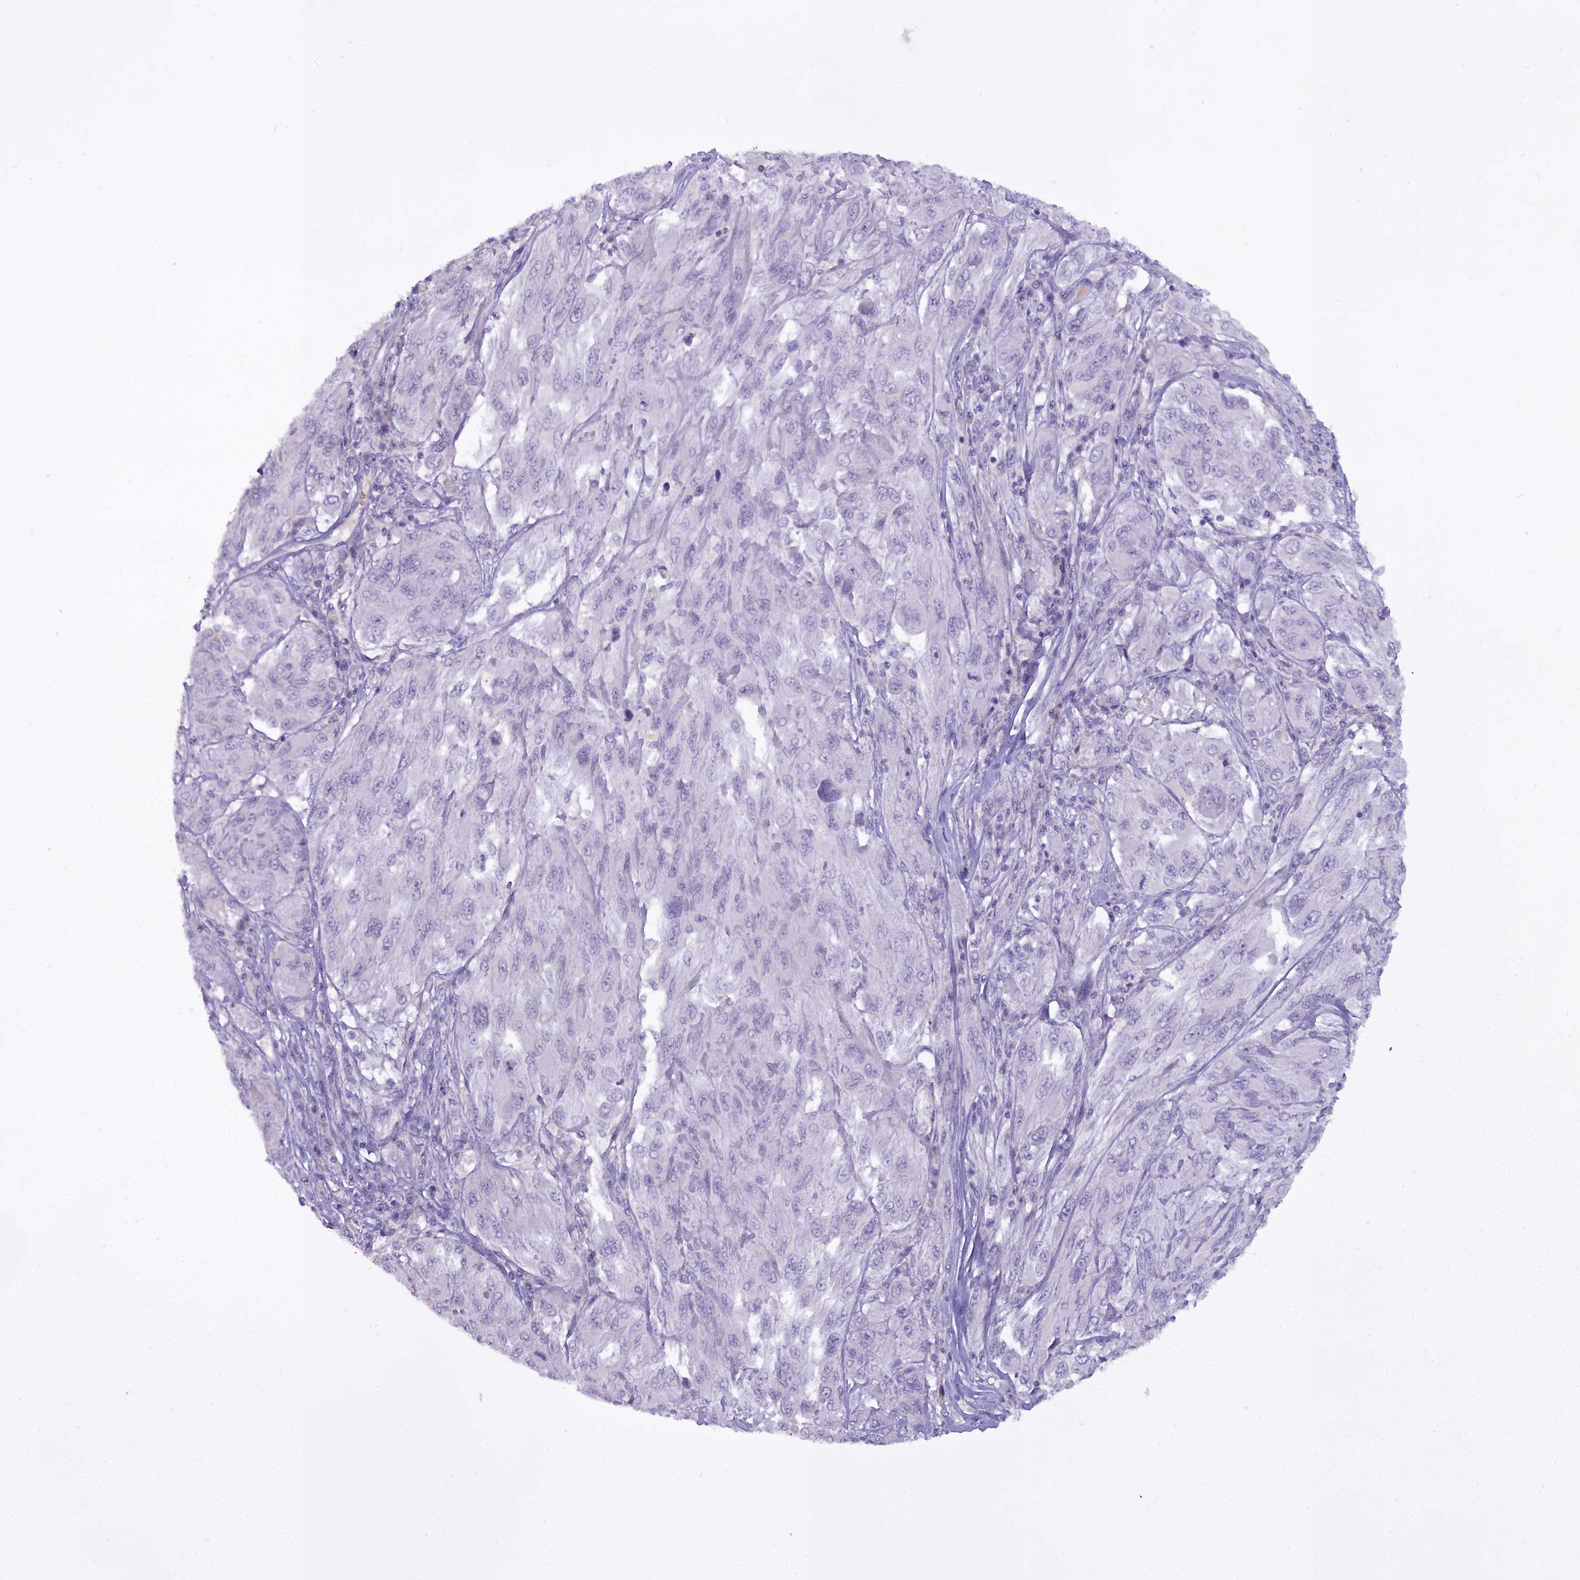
{"staining": {"intensity": "negative", "quantity": "none", "location": "none"}, "tissue": "melanoma", "cell_type": "Tumor cells", "image_type": "cancer", "snomed": [{"axis": "morphology", "description": "Malignant melanoma, NOS"}, {"axis": "topography", "description": "Skin"}], "caption": "Melanoma stained for a protein using immunohistochemistry (IHC) displays no staining tumor cells.", "gene": "OSTN", "patient": {"sex": "female", "age": 91}}